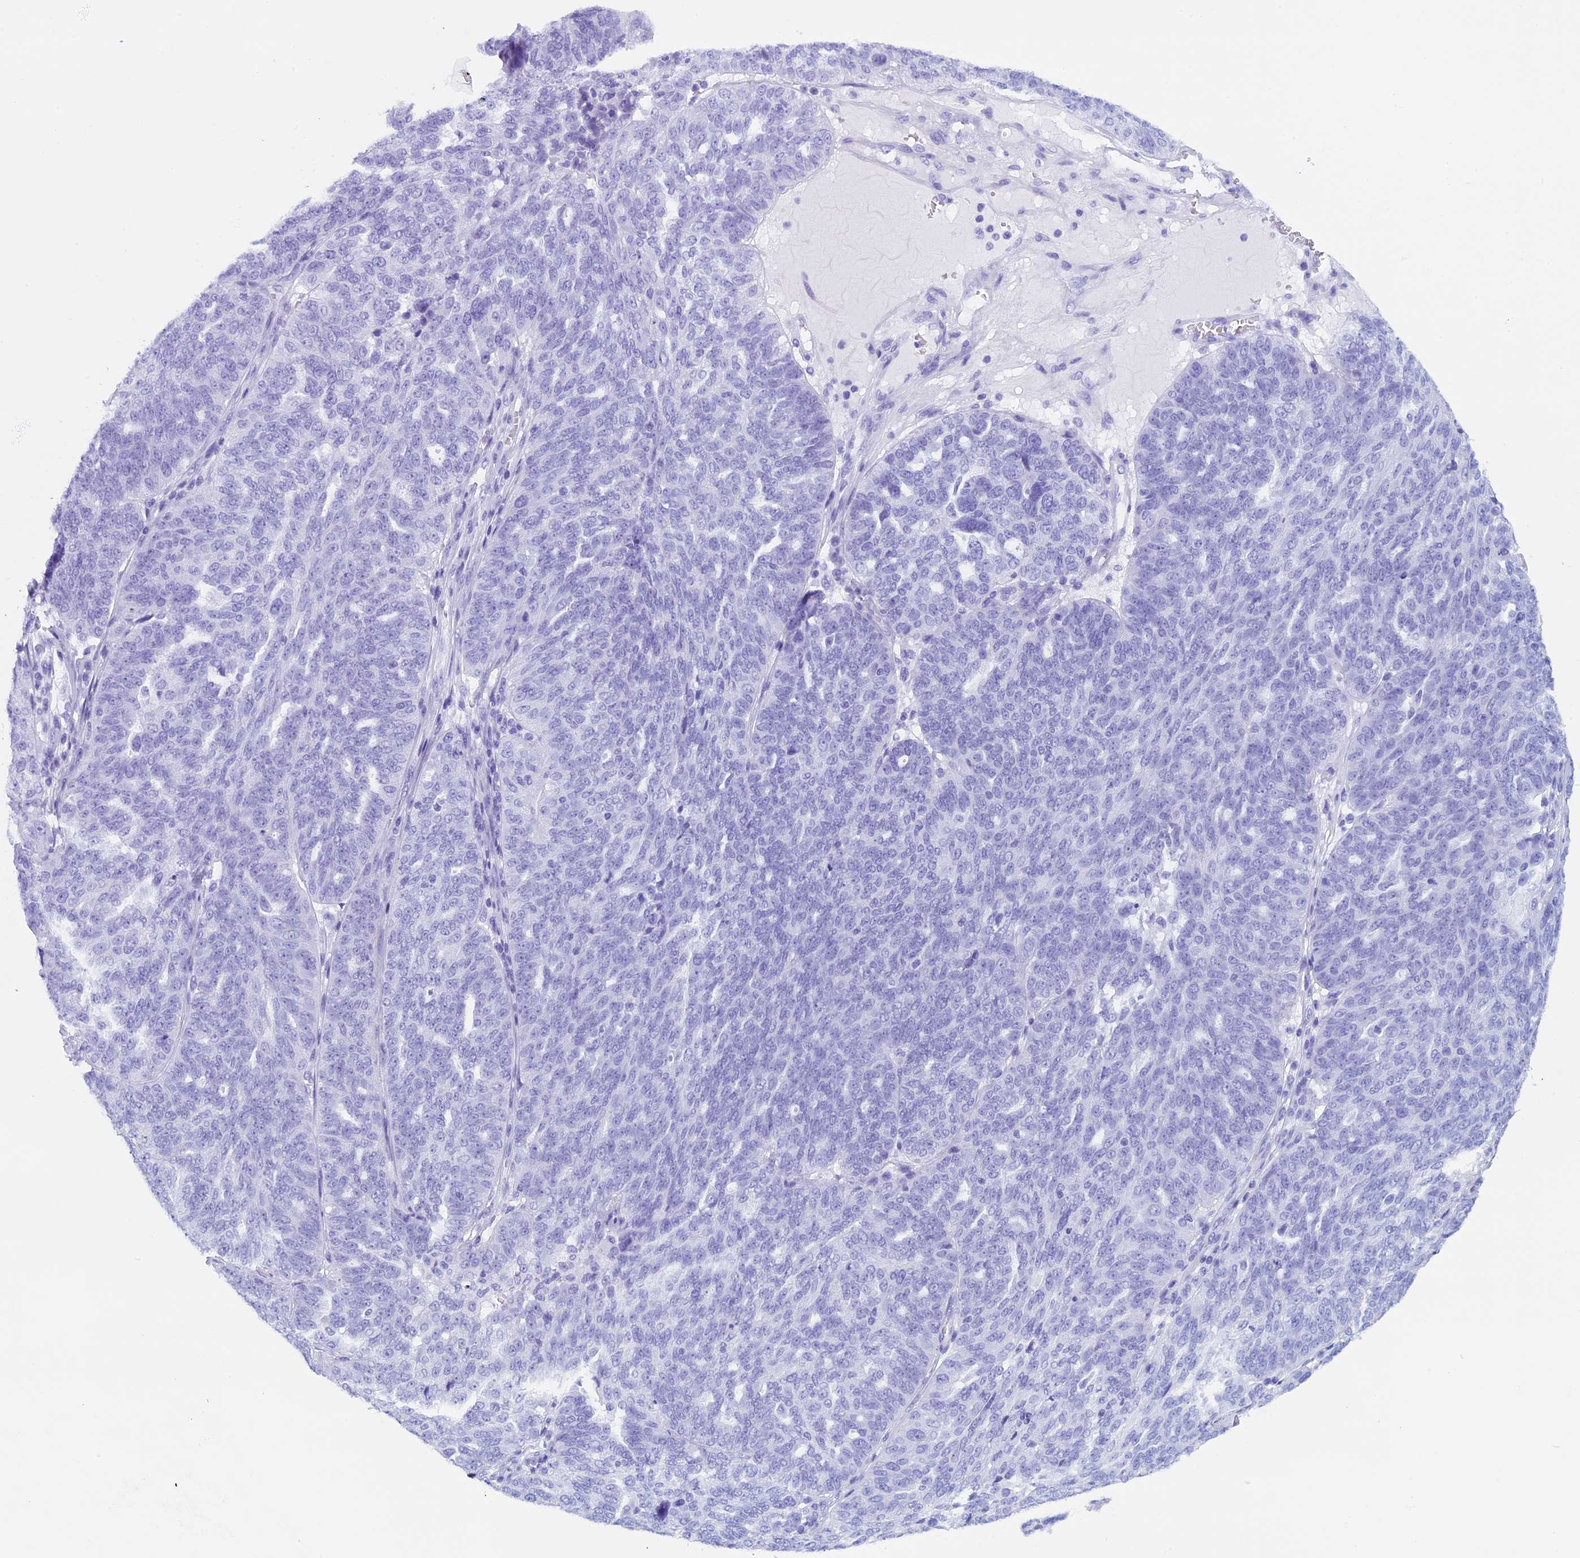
{"staining": {"intensity": "negative", "quantity": "none", "location": "none"}, "tissue": "ovarian cancer", "cell_type": "Tumor cells", "image_type": "cancer", "snomed": [{"axis": "morphology", "description": "Cystadenocarcinoma, serous, NOS"}, {"axis": "topography", "description": "Ovary"}], "caption": "IHC micrograph of human ovarian cancer stained for a protein (brown), which demonstrates no staining in tumor cells.", "gene": "ZNF563", "patient": {"sex": "female", "age": 59}}